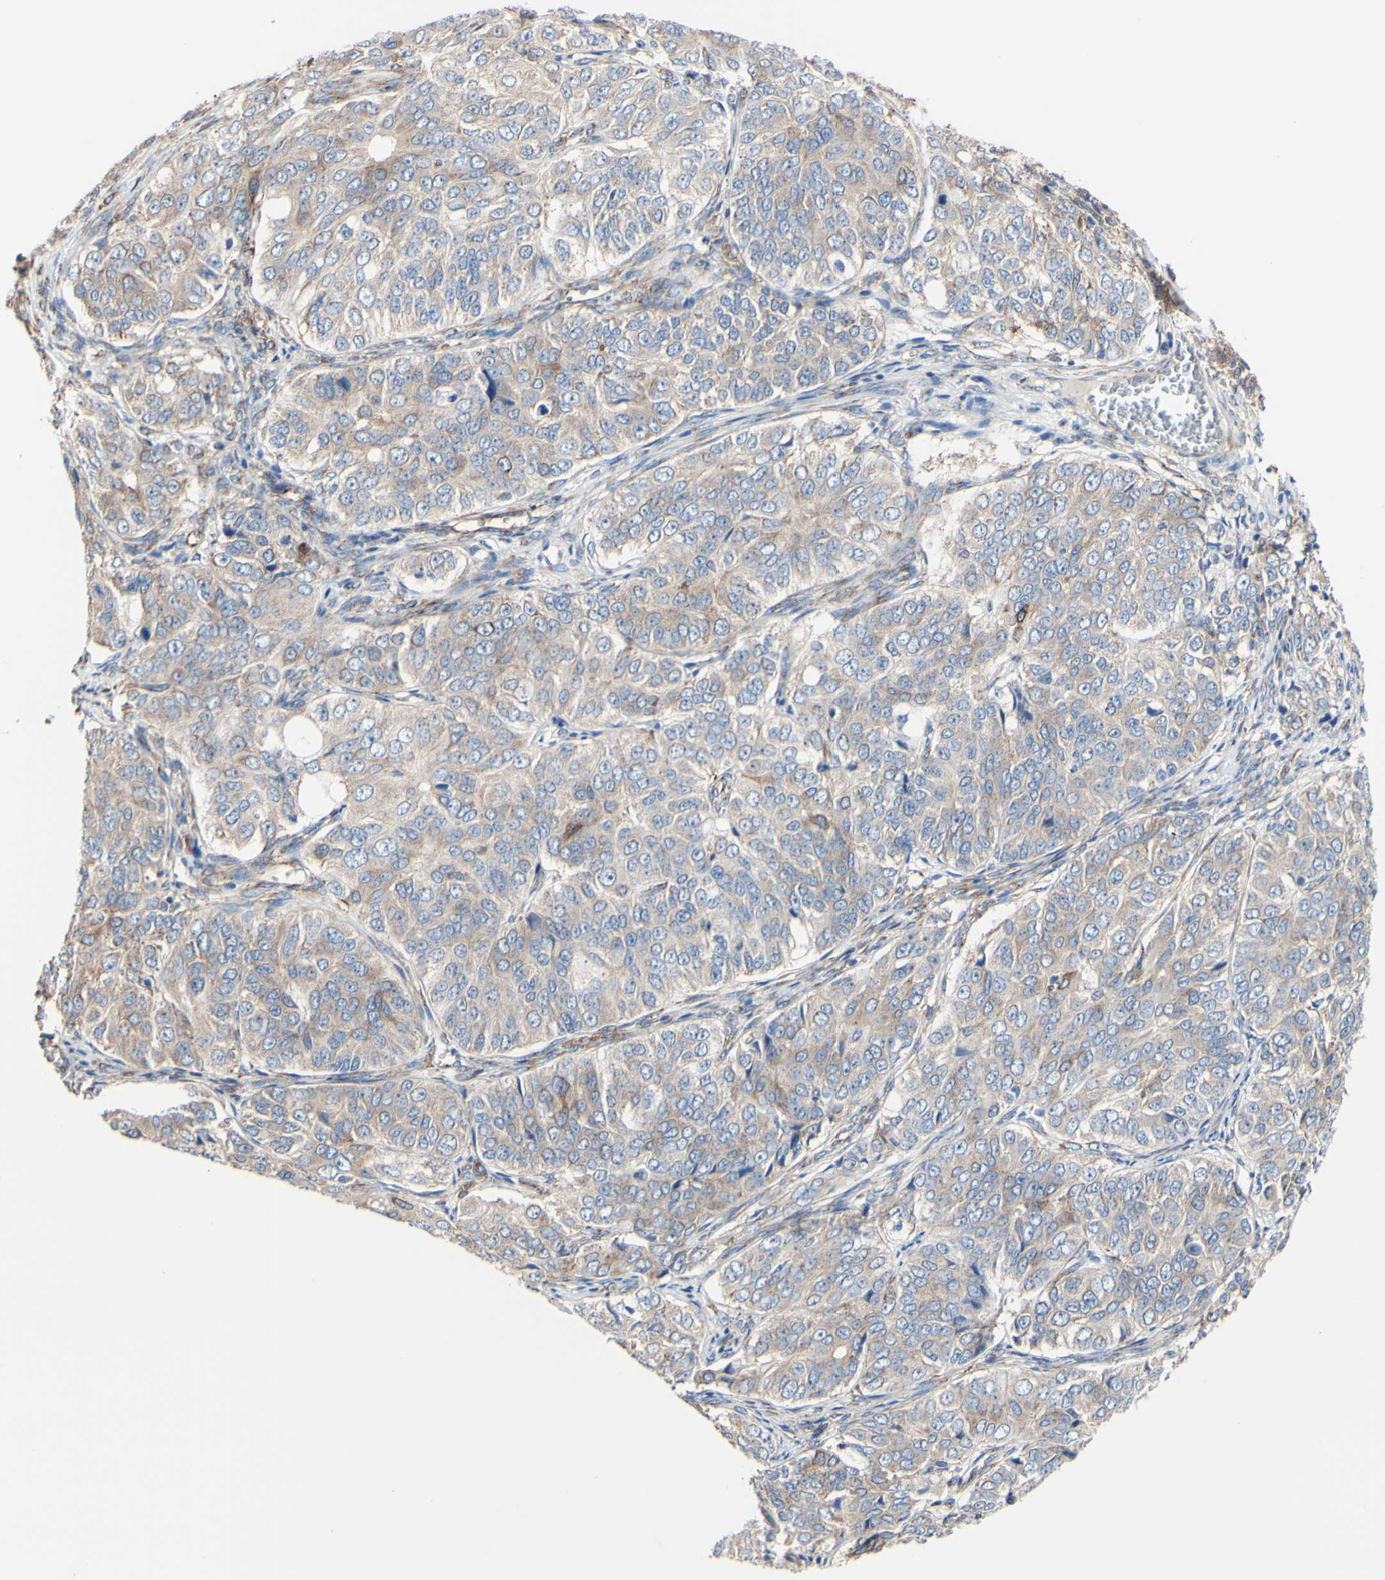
{"staining": {"intensity": "moderate", "quantity": ">75%", "location": "cytoplasmic/membranous"}, "tissue": "ovarian cancer", "cell_type": "Tumor cells", "image_type": "cancer", "snomed": [{"axis": "morphology", "description": "Carcinoma, endometroid"}, {"axis": "topography", "description": "Ovary"}], "caption": "Immunohistochemistry (IHC) histopathology image of endometroid carcinoma (ovarian) stained for a protein (brown), which reveals medium levels of moderate cytoplasmic/membranous staining in approximately >75% of tumor cells.", "gene": "LRIG3", "patient": {"sex": "female", "age": 51}}